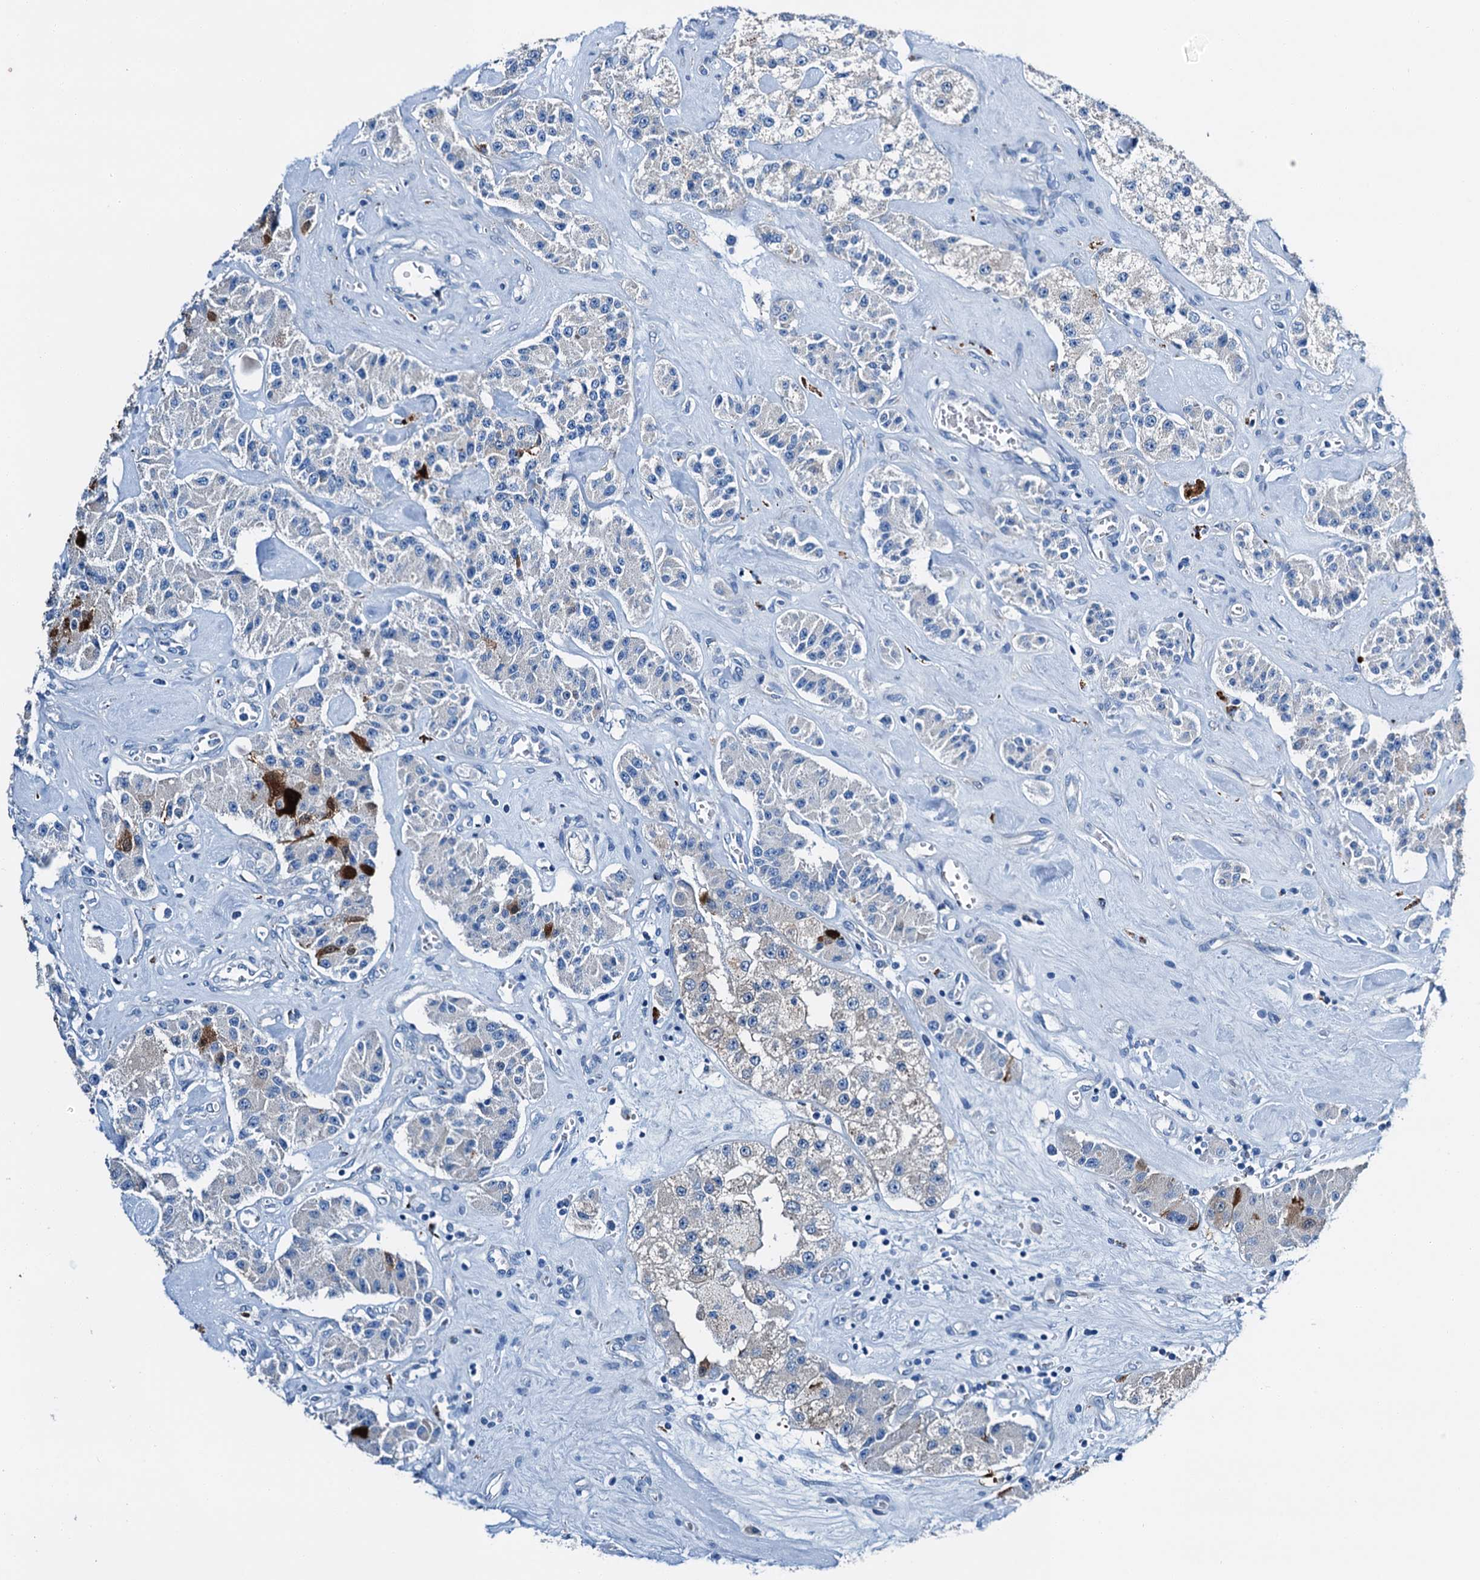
{"staining": {"intensity": "moderate", "quantity": "<25%", "location": "cytoplasmic/membranous"}, "tissue": "carcinoid", "cell_type": "Tumor cells", "image_type": "cancer", "snomed": [{"axis": "morphology", "description": "Carcinoid, malignant, NOS"}, {"axis": "topography", "description": "Pancreas"}], "caption": "Carcinoid stained for a protein displays moderate cytoplasmic/membranous positivity in tumor cells.", "gene": "C1QTNF4", "patient": {"sex": "male", "age": 41}}